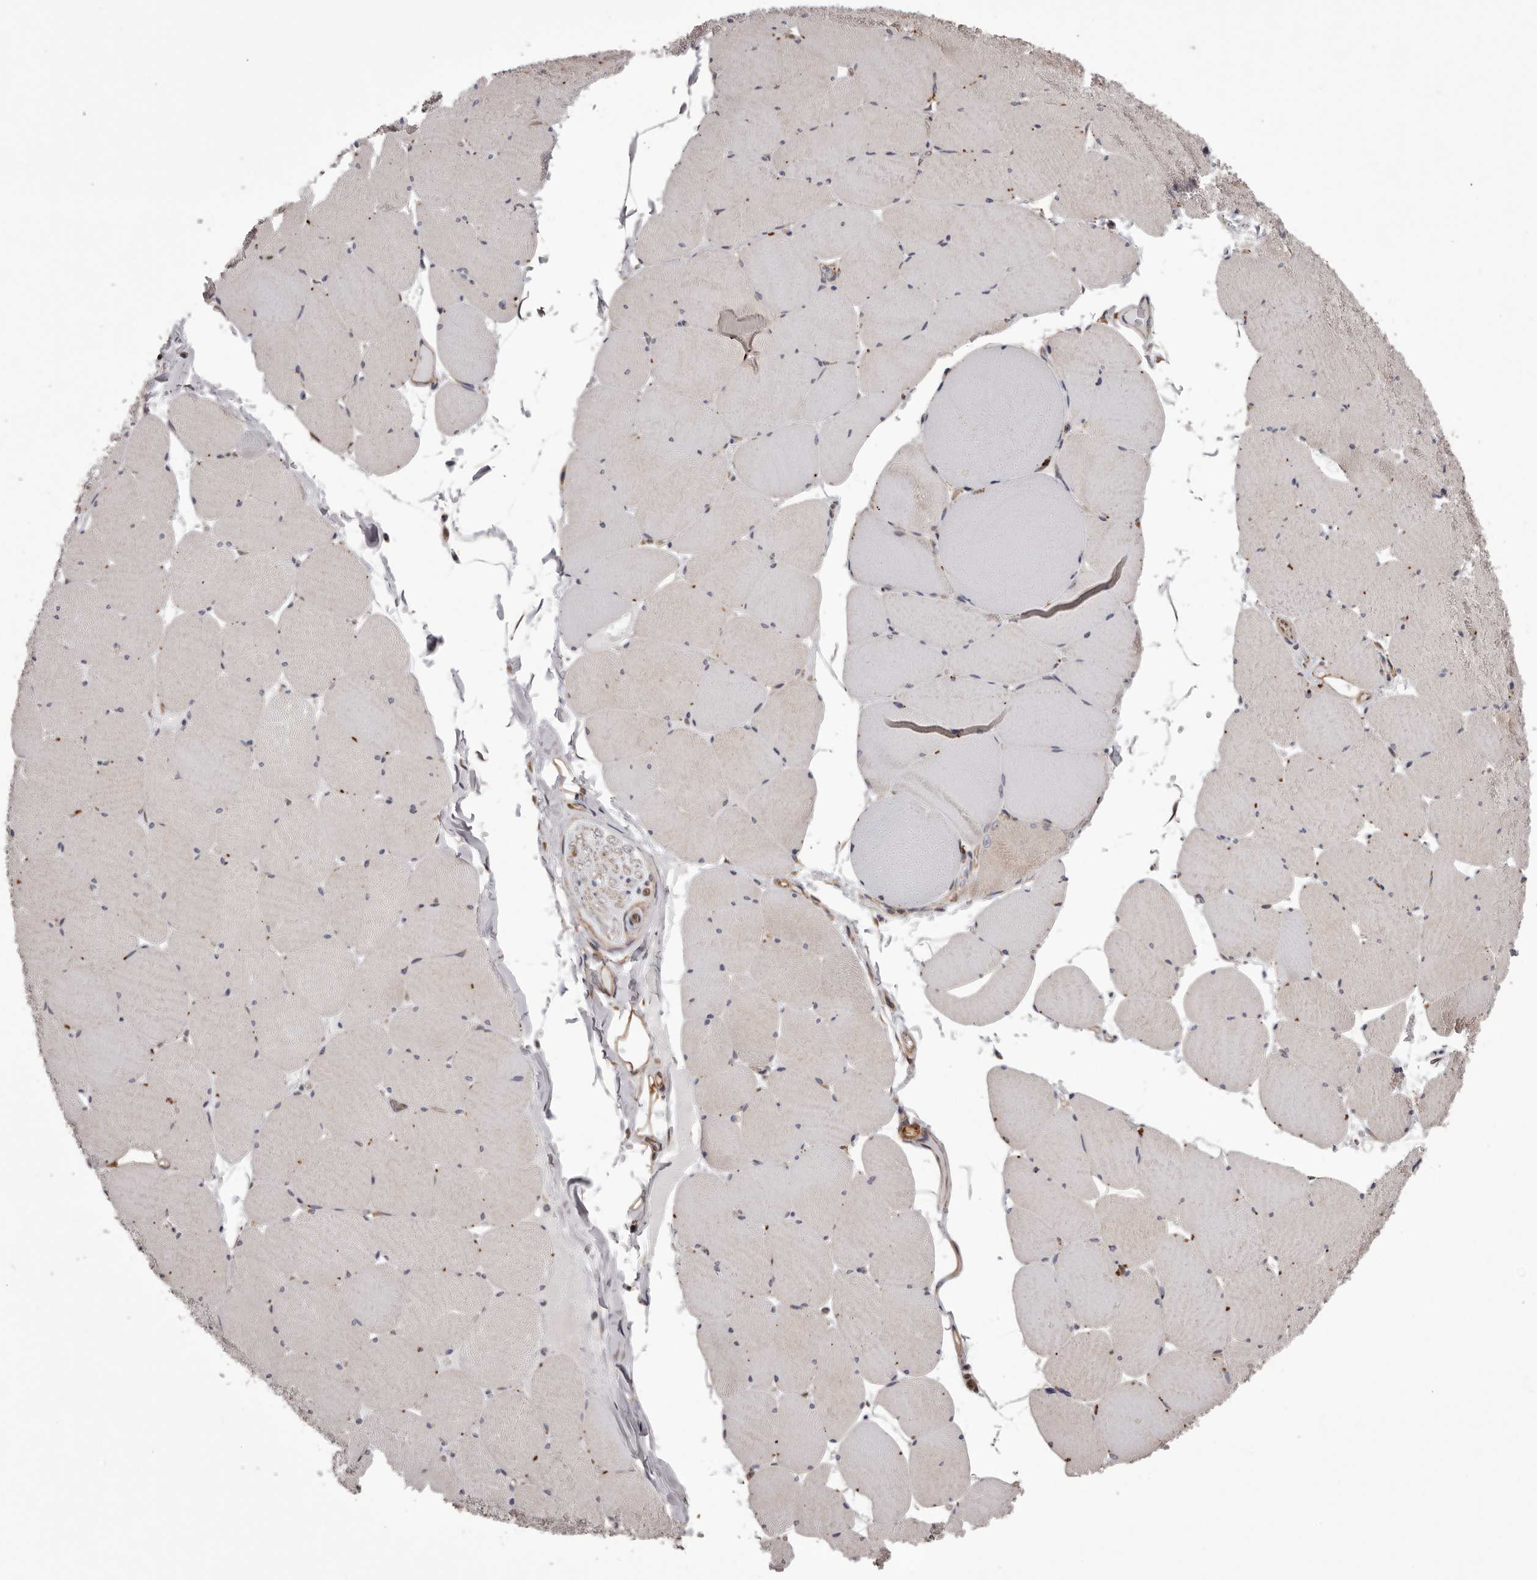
{"staining": {"intensity": "weak", "quantity": "25%-75%", "location": "cytoplasmic/membranous"}, "tissue": "skeletal muscle", "cell_type": "Myocytes", "image_type": "normal", "snomed": [{"axis": "morphology", "description": "Normal tissue, NOS"}, {"axis": "topography", "description": "Skeletal muscle"}, {"axis": "topography", "description": "Head-Neck"}], "caption": "Protein expression analysis of unremarkable human skeletal muscle reveals weak cytoplasmic/membranous positivity in approximately 25%-75% of myocytes.", "gene": "CEP104", "patient": {"sex": "male", "age": 66}}